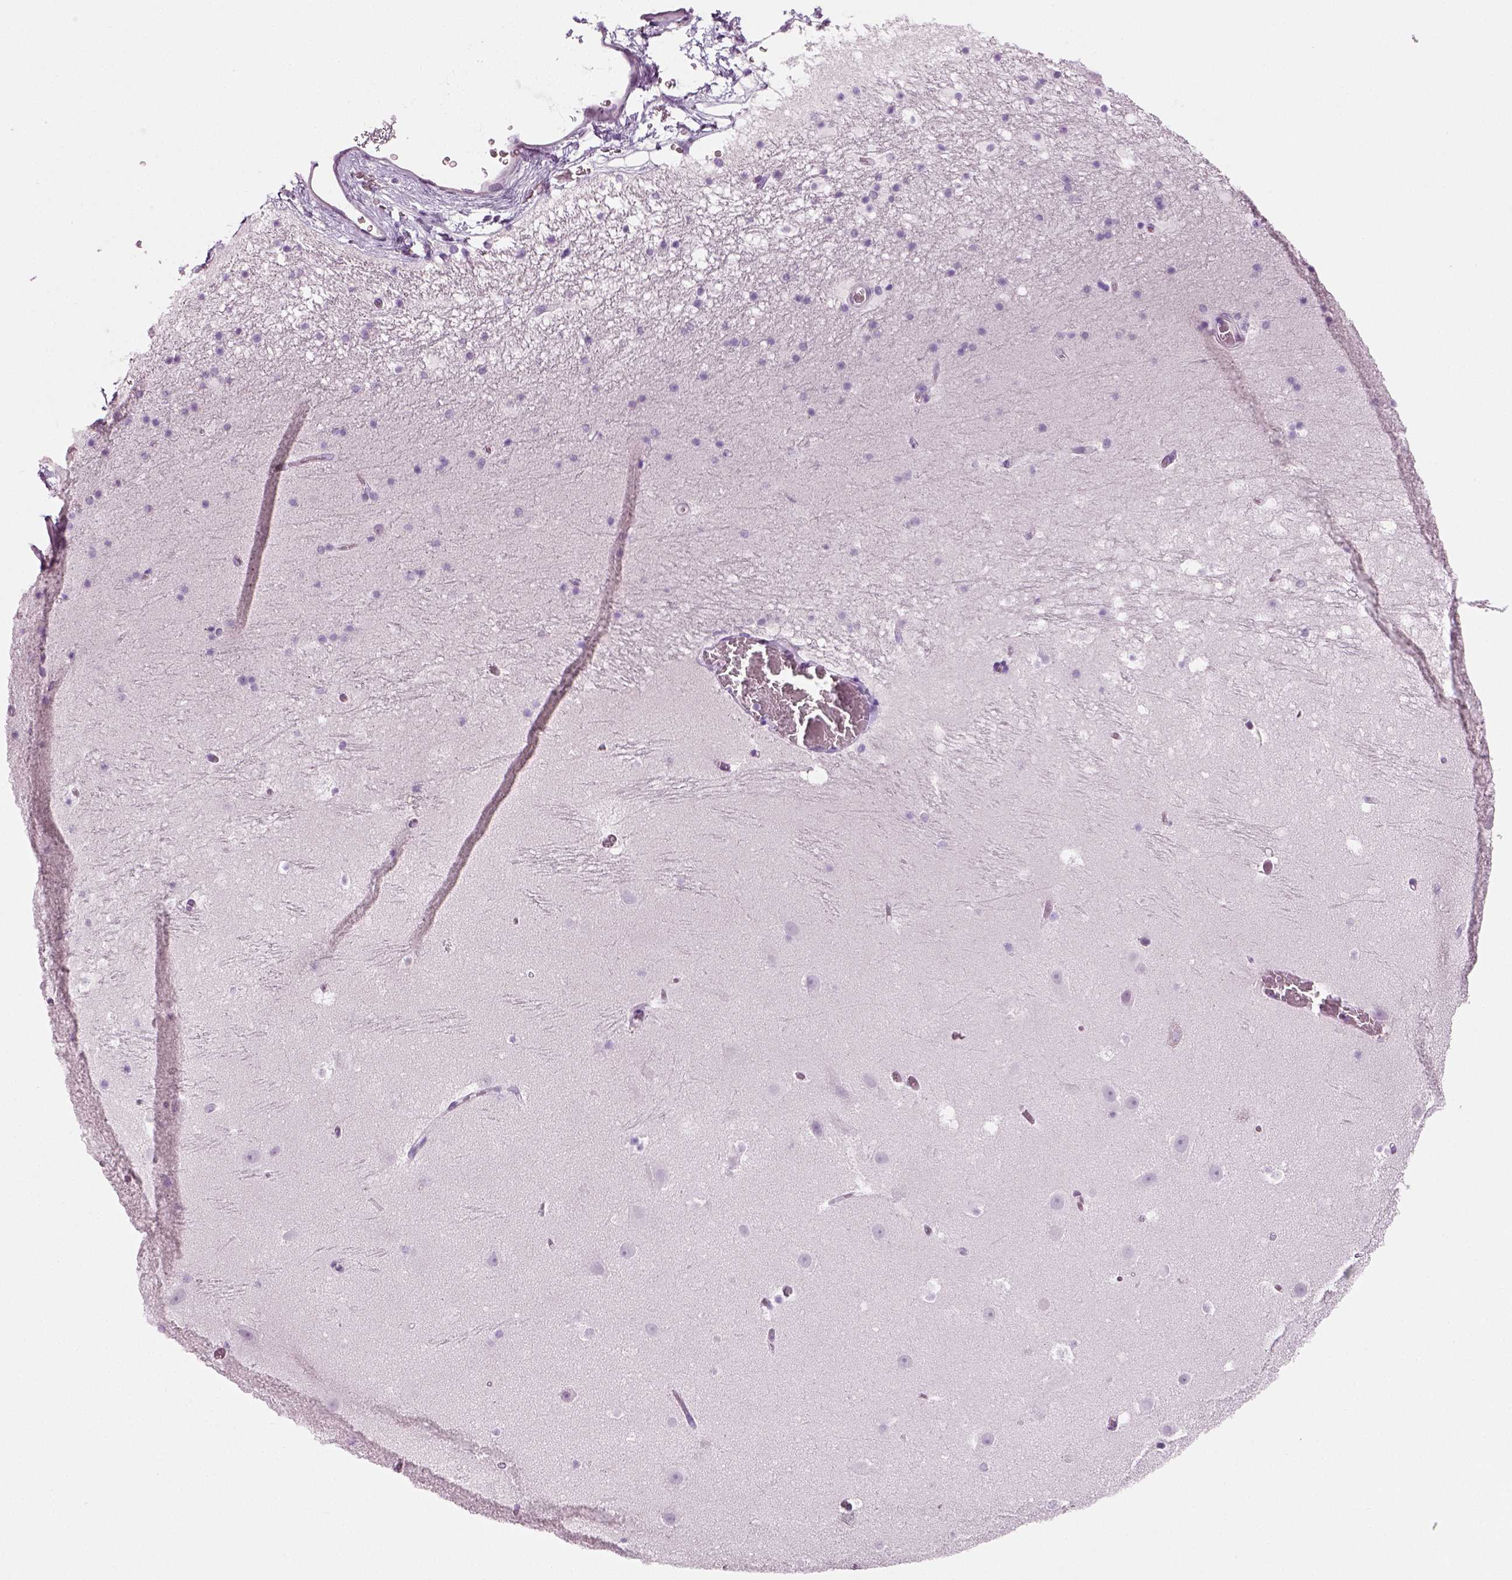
{"staining": {"intensity": "negative", "quantity": "none", "location": "none"}, "tissue": "hippocampus", "cell_type": "Glial cells", "image_type": "normal", "snomed": [{"axis": "morphology", "description": "Normal tissue, NOS"}, {"axis": "topography", "description": "Hippocampus"}], "caption": "Normal hippocampus was stained to show a protein in brown. There is no significant positivity in glial cells. (Stains: DAB immunohistochemistry (IHC) with hematoxylin counter stain, Microscopy: brightfield microscopy at high magnification).", "gene": "SPATA31E1", "patient": {"sex": "male", "age": 26}}